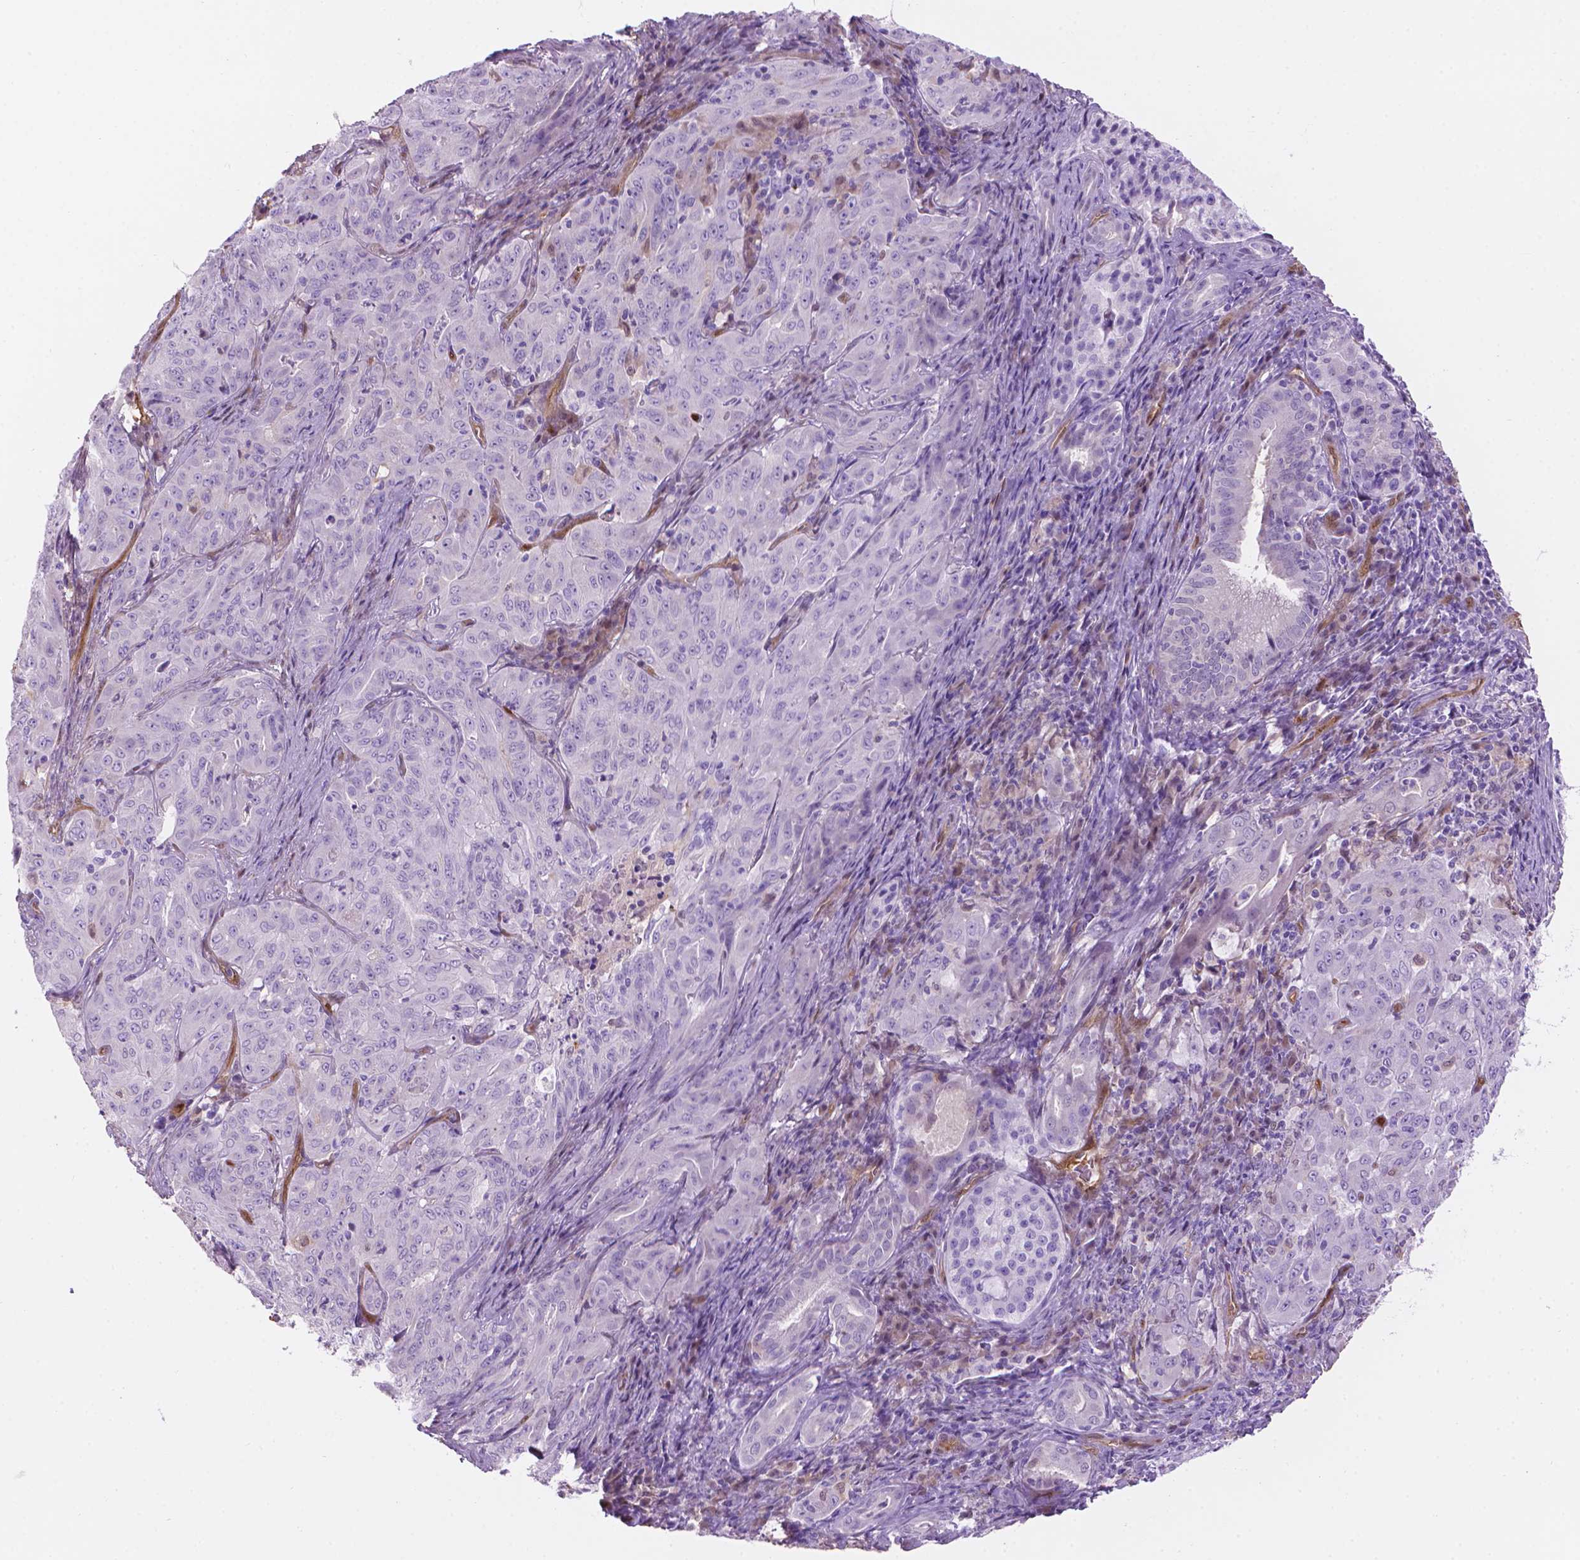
{"staining": {"intensity": "negative", "quantity": "none", "location": "none"}, "tissue": "pancreatic cancer", "cell_type": "Tumor cells", "image_type": "cancer", "snomed": [{"axis": "morphology", "description": "Adenocarcinoma, NOS"}, {"axis": "topography", "description": "Pancreas"}], "caption": "This is an IHC image of pancreatic cancer (adenocarcinoma). There is no expression in tumor cells.", "gene": "CLIC4", "patient": {"sex": "male", "age": 63}}